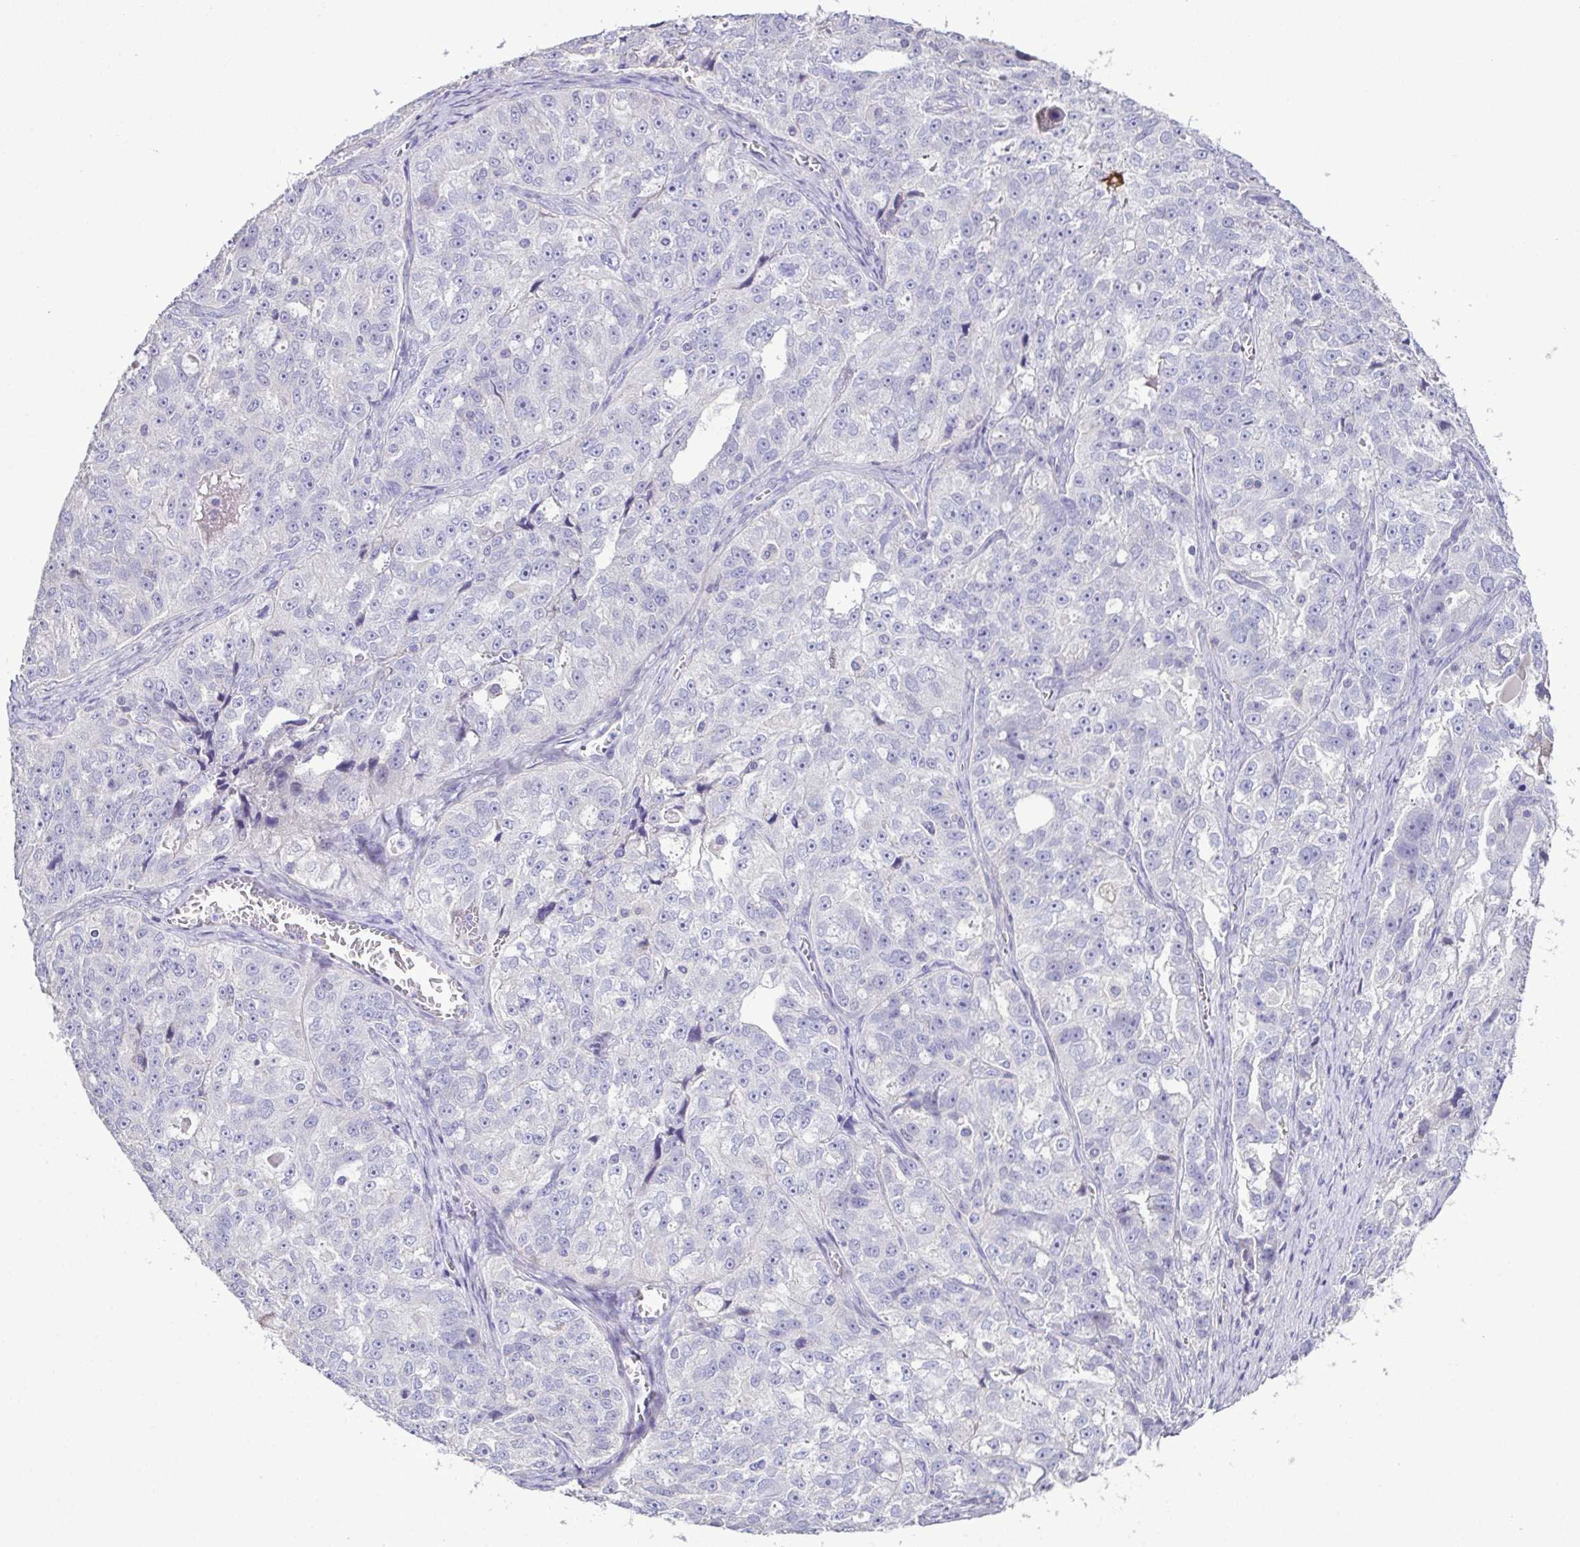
{"staining": {"intensity": "negative", "quantity": "none", "location": "none"}, "tissue": "ovarian cancer", "cell_type": "Tumor cells", "image_type": "cancer", "snomed": [{"axis": "morphology", "description": "Cystadenocarcinoma, serous, NOS"}, {"axis": "topography", "description": "Ovary"}], "caption": "Immunohistochemistry photomicrograph of neoplastic tissue: human serous cystadenocarcinoma (ovarian) stained with DAB (3,3'-diaminobenzidine) displays no significant protein positivity in tumor cells.", "gene": "MARCO", "patient": {"sex": "female", "age": 51}}